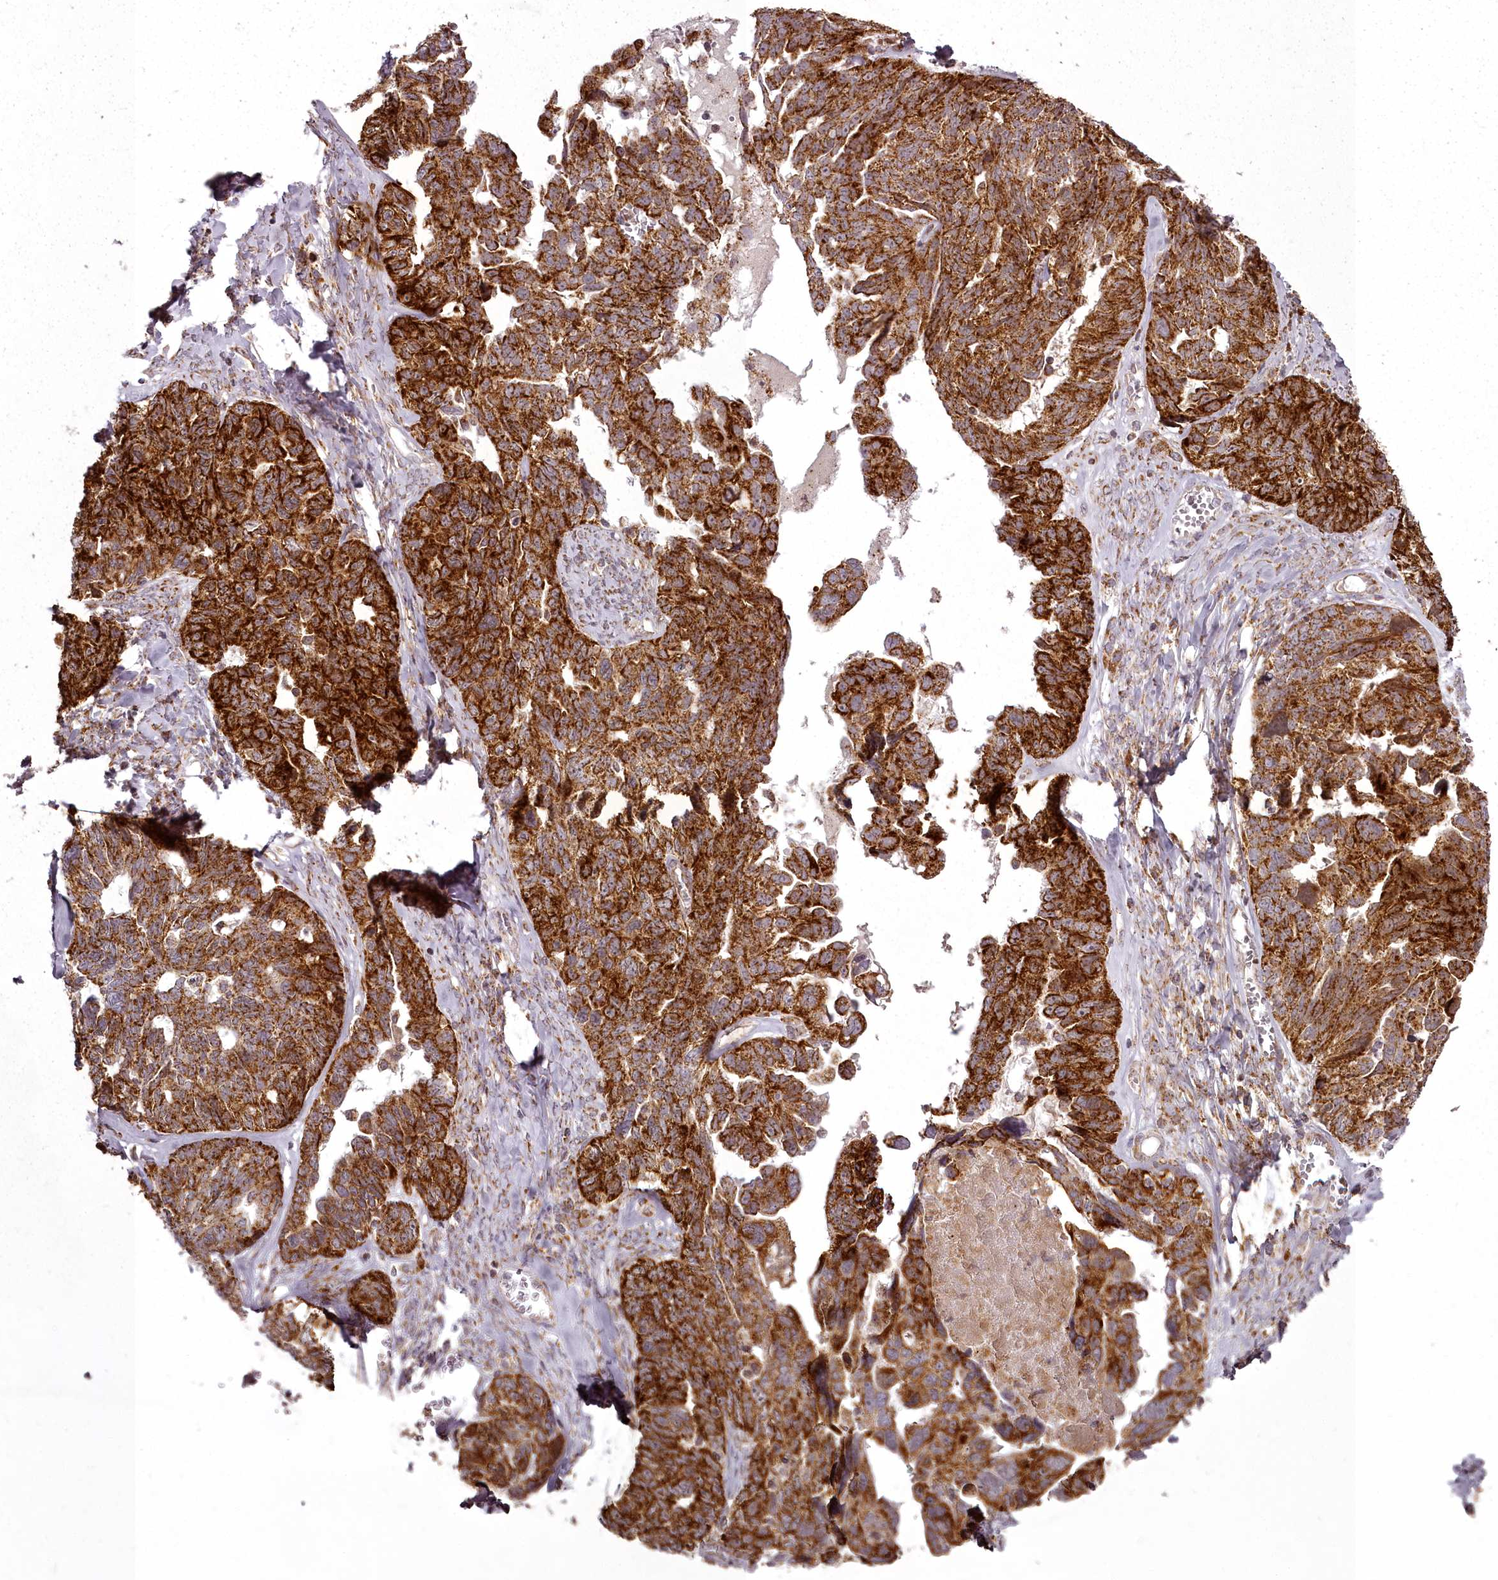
{"staining": {"intensity": "strong", "quantity": ">75%", "location": "cytoplasmic/membranous"}, "tissue": "ovarian cancer", "cell_type": "Tumor cells", "image_type": "cancer", "snomed": [{"axis": "morphology", "description": "Cystadenocarcinoma, serous, NOS"}, {"axis": "topography", "description": "Ovary"}], "caption": "The histopathology image reveals staining of serous cystadenocarcinoma (ovarian), revealing strong cytoplasmic/membranous protein expression (brown color) within tumor cells. (Brightfield microscopy of DAB IHC at high magnification).", "gene": "CHCHD2", "patient": {"sex": "female", "age": 79}}